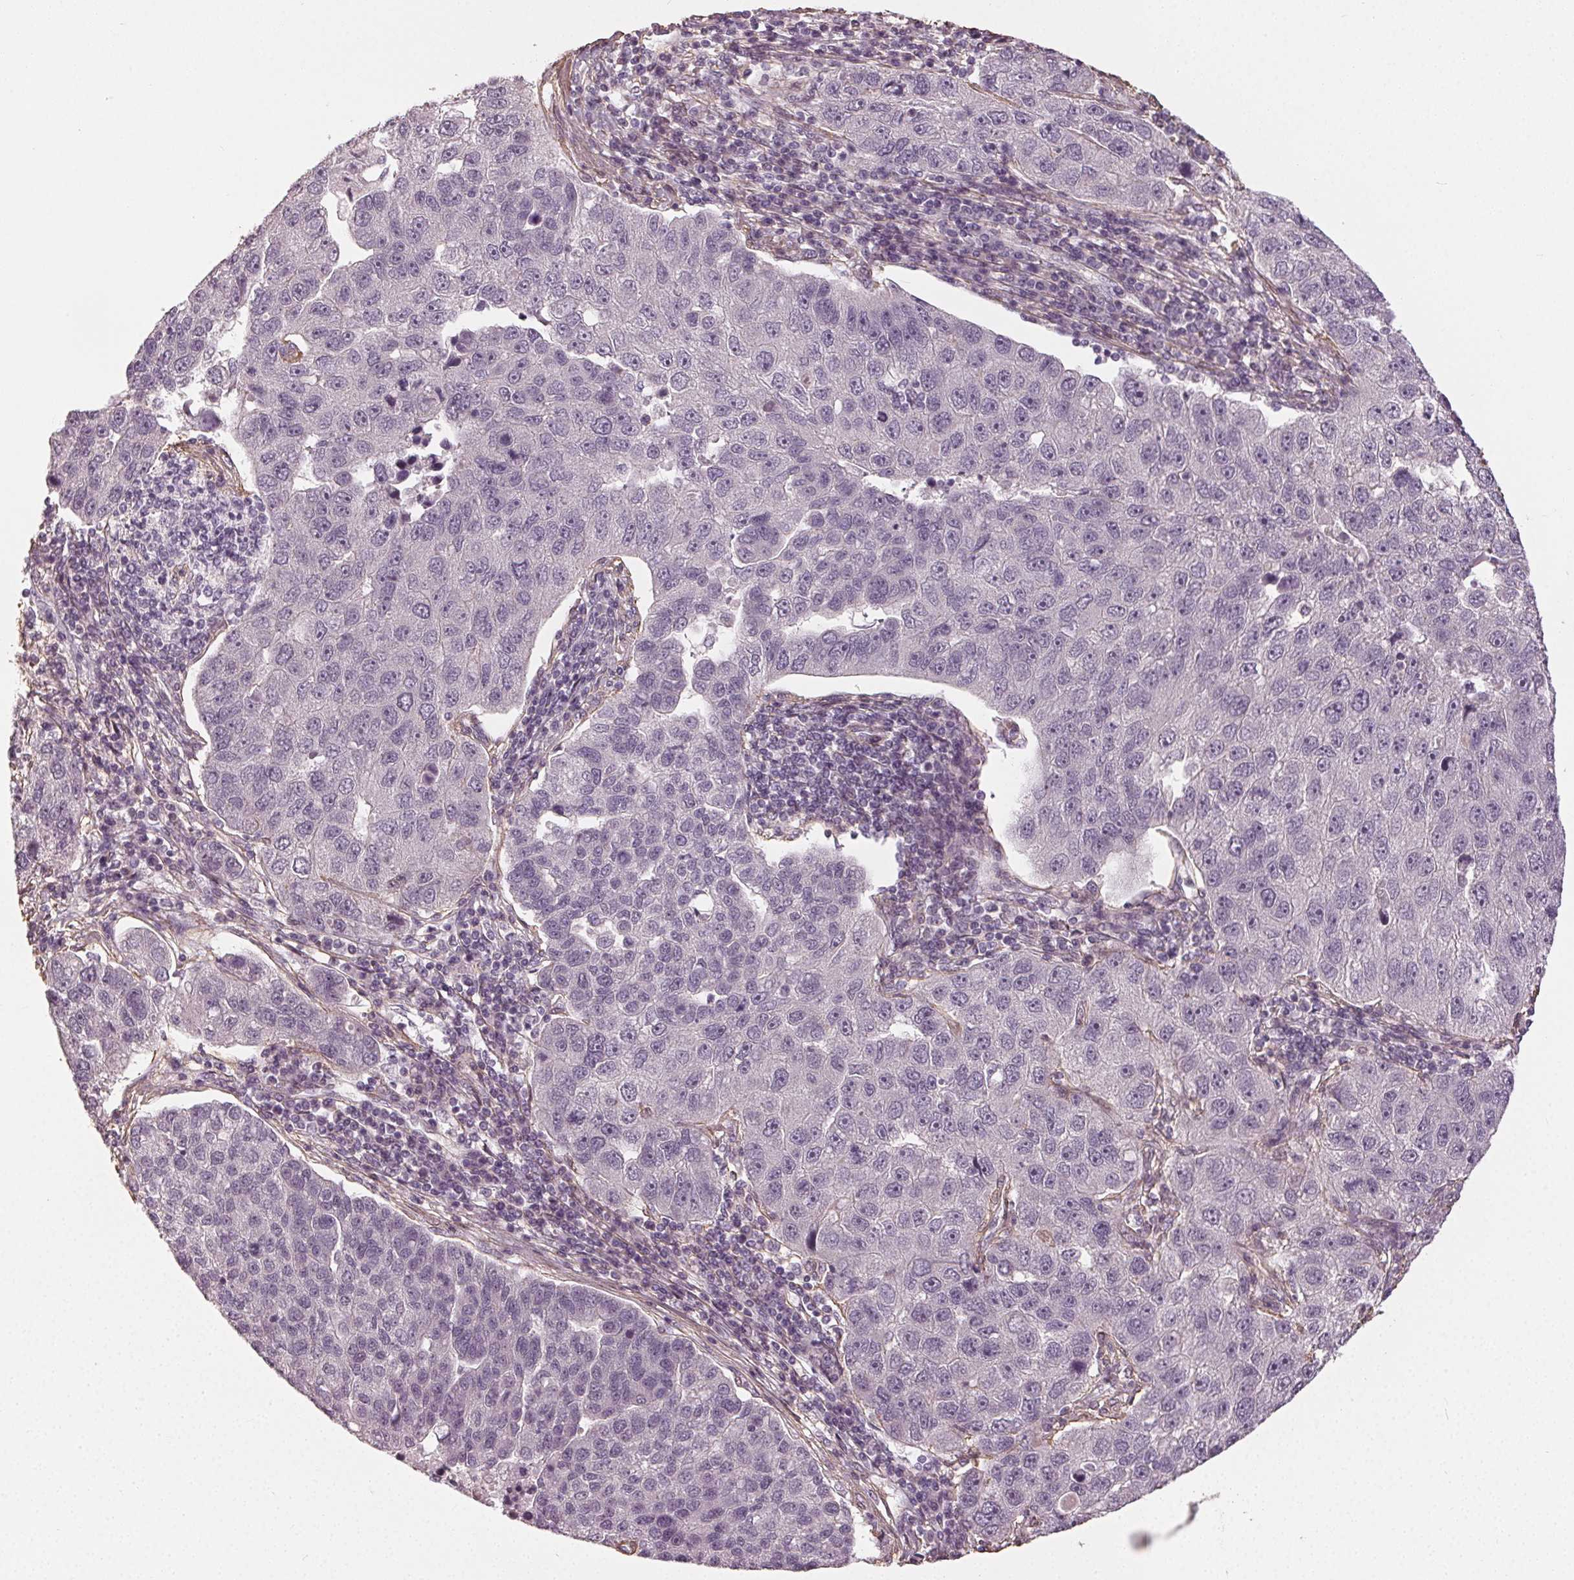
{"staining": {"intensity": "negative", "quantity": "none", "location": "none"}, "tissue": "pancreatic cancer", "cell_type": "Tumor cells", "image_type": "cancer", "snomed": [{"axis": "morphology", "description": "Adenocarcinoma, NOS"}, {"axis": "topography", "description": "Pancreas"}], "caption": "This is an immunohistochemistry (IHC) image of human pancreatic adenocarcinoma. There is no positivity in tumor cells.", "gene": "PKP1", "patient": {"sex": "female", "age": 61}}